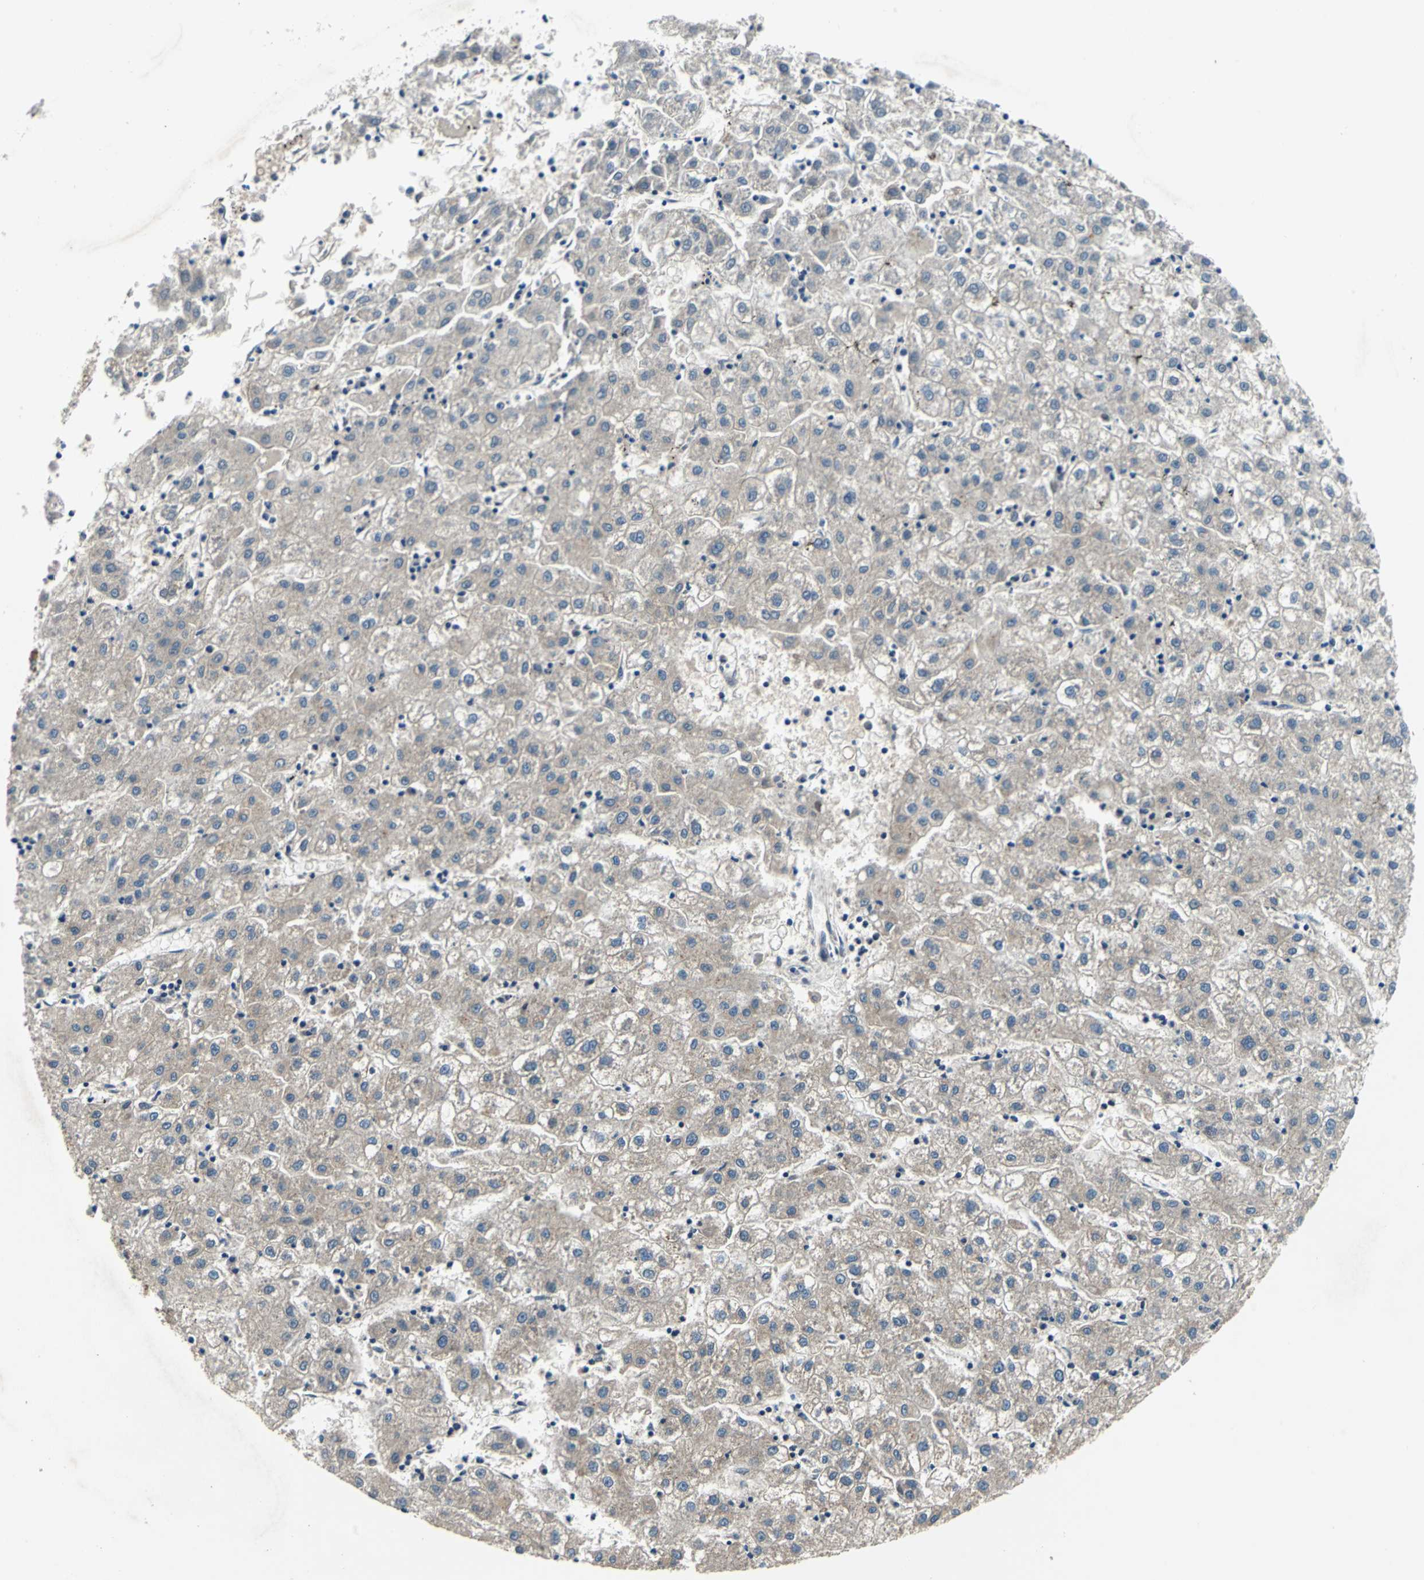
{"staining": {"intensity": "weak", "quantity": "25%-75%", "location": "cytoplasmic/membranous"}, "tissue": "liver cancer", "cell_type": "Tumor cells", "image_type": "cancer", "snomed": [{"axis": "morphology", "description": "Carcinoma, Hepatocellular, NOS"}, {"axis": "topography", "description": "Liver"}], "caption": "A histopathology image showing weak cytoplasmic/membranous staining in approximately 25%-75% of tumor cells in hepatocellular carcinoma (liver), as visualized by brown immunohistochemical staining.", "gene": "SLC19A2", "patient": {"sex": "male", "age": 72}}